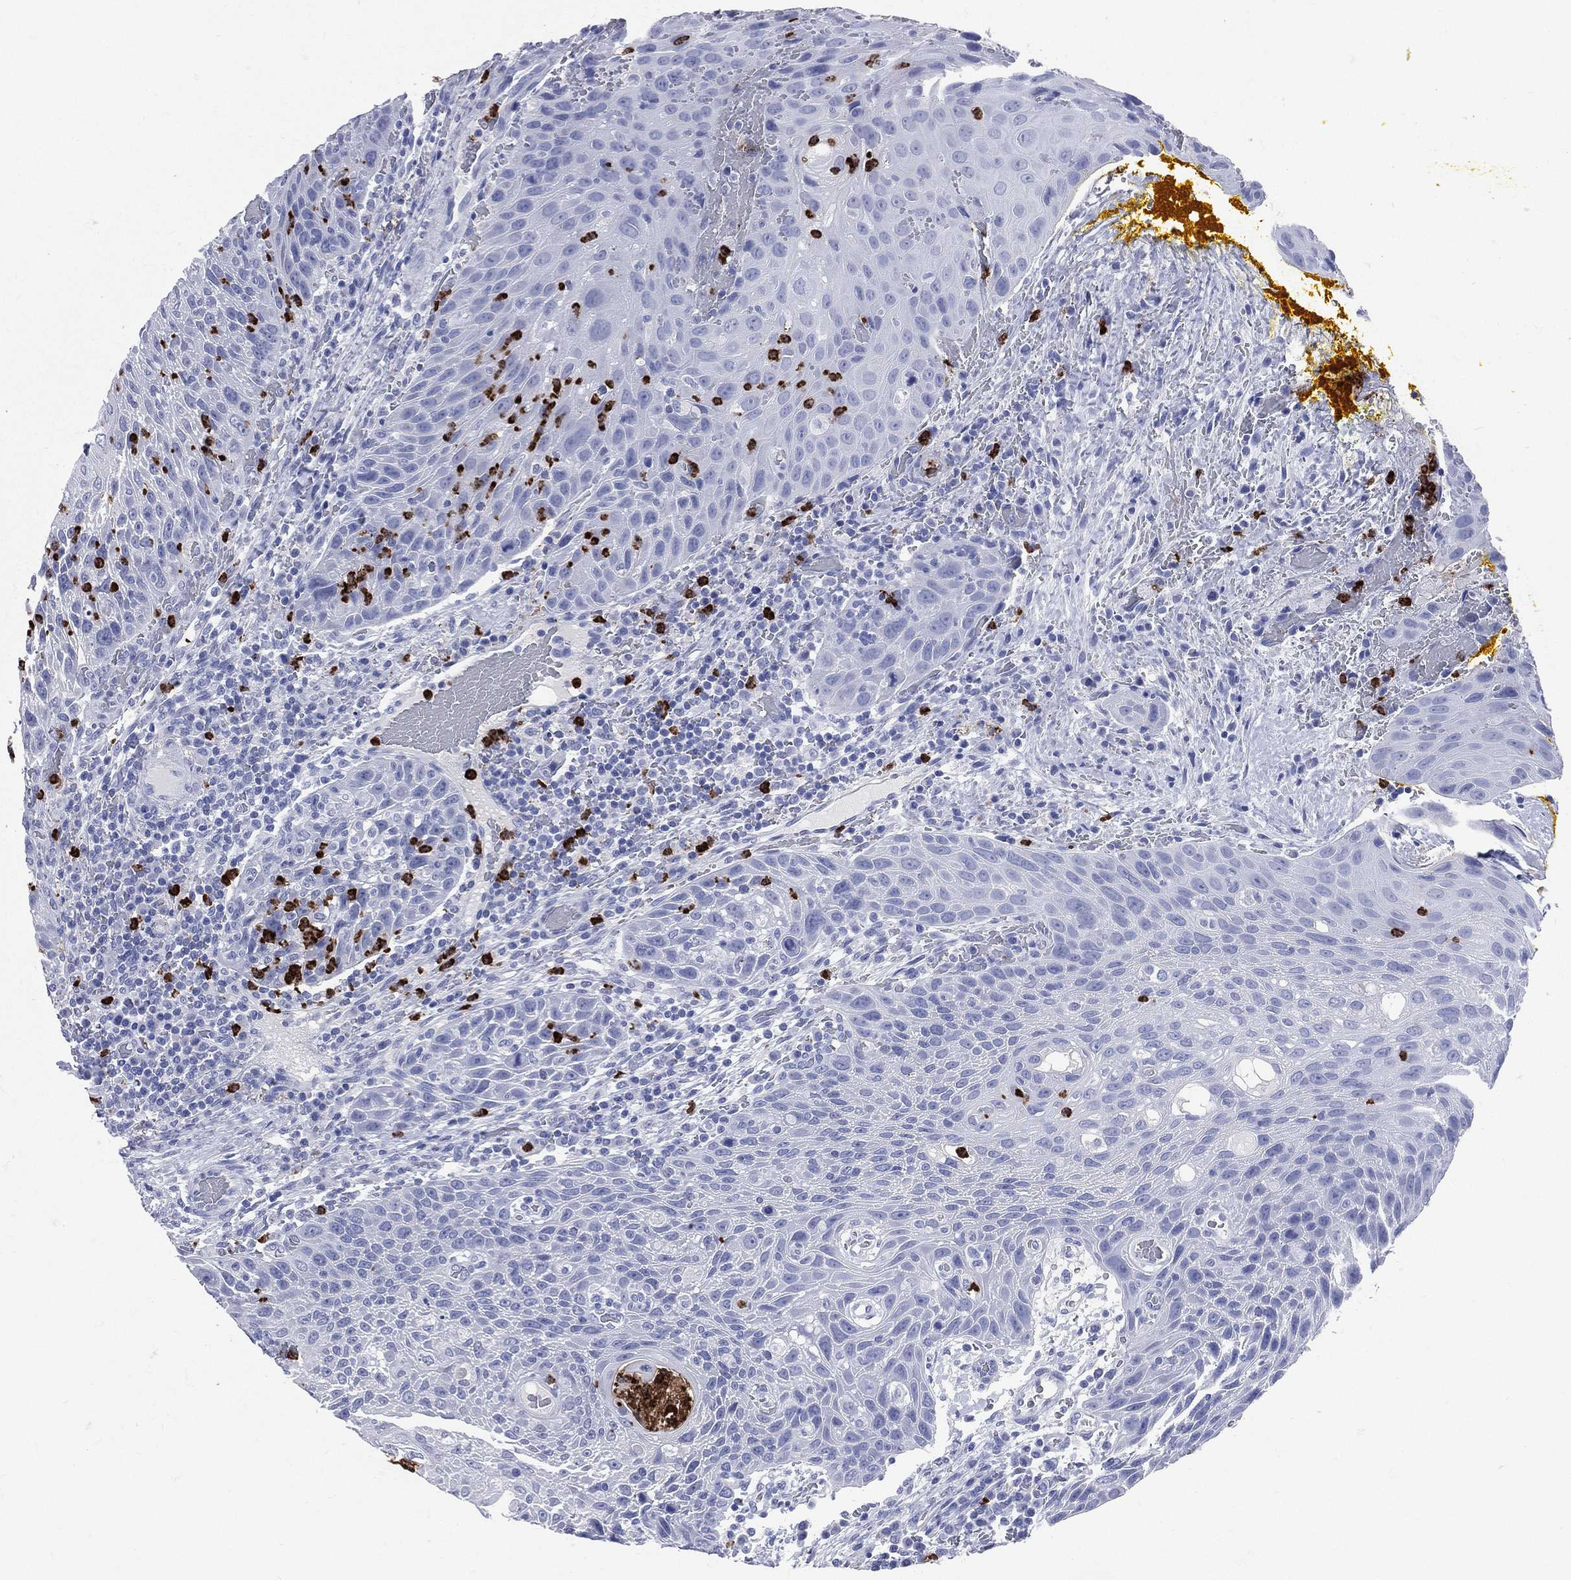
{"staining": {"intensity": "negative", "quantity": "none", "location": "none"}, "tissue": "head and neck cancer", "cell_type": "Tumor cells", "image_type": "cancer", "snomed": [{"axis": "morphology", "description": "Squamous cell carcinoma, NOS"}, {"axis": "topography", "description": "Head-Neck"}], "caption": "The immunohistochemistry (IHC) photomicrograph has no significant positivity in tumor cells of head and neck cancer tissue.", "gene": "PGLYRP1", "patient": {"sex": "male", "age": 69}}